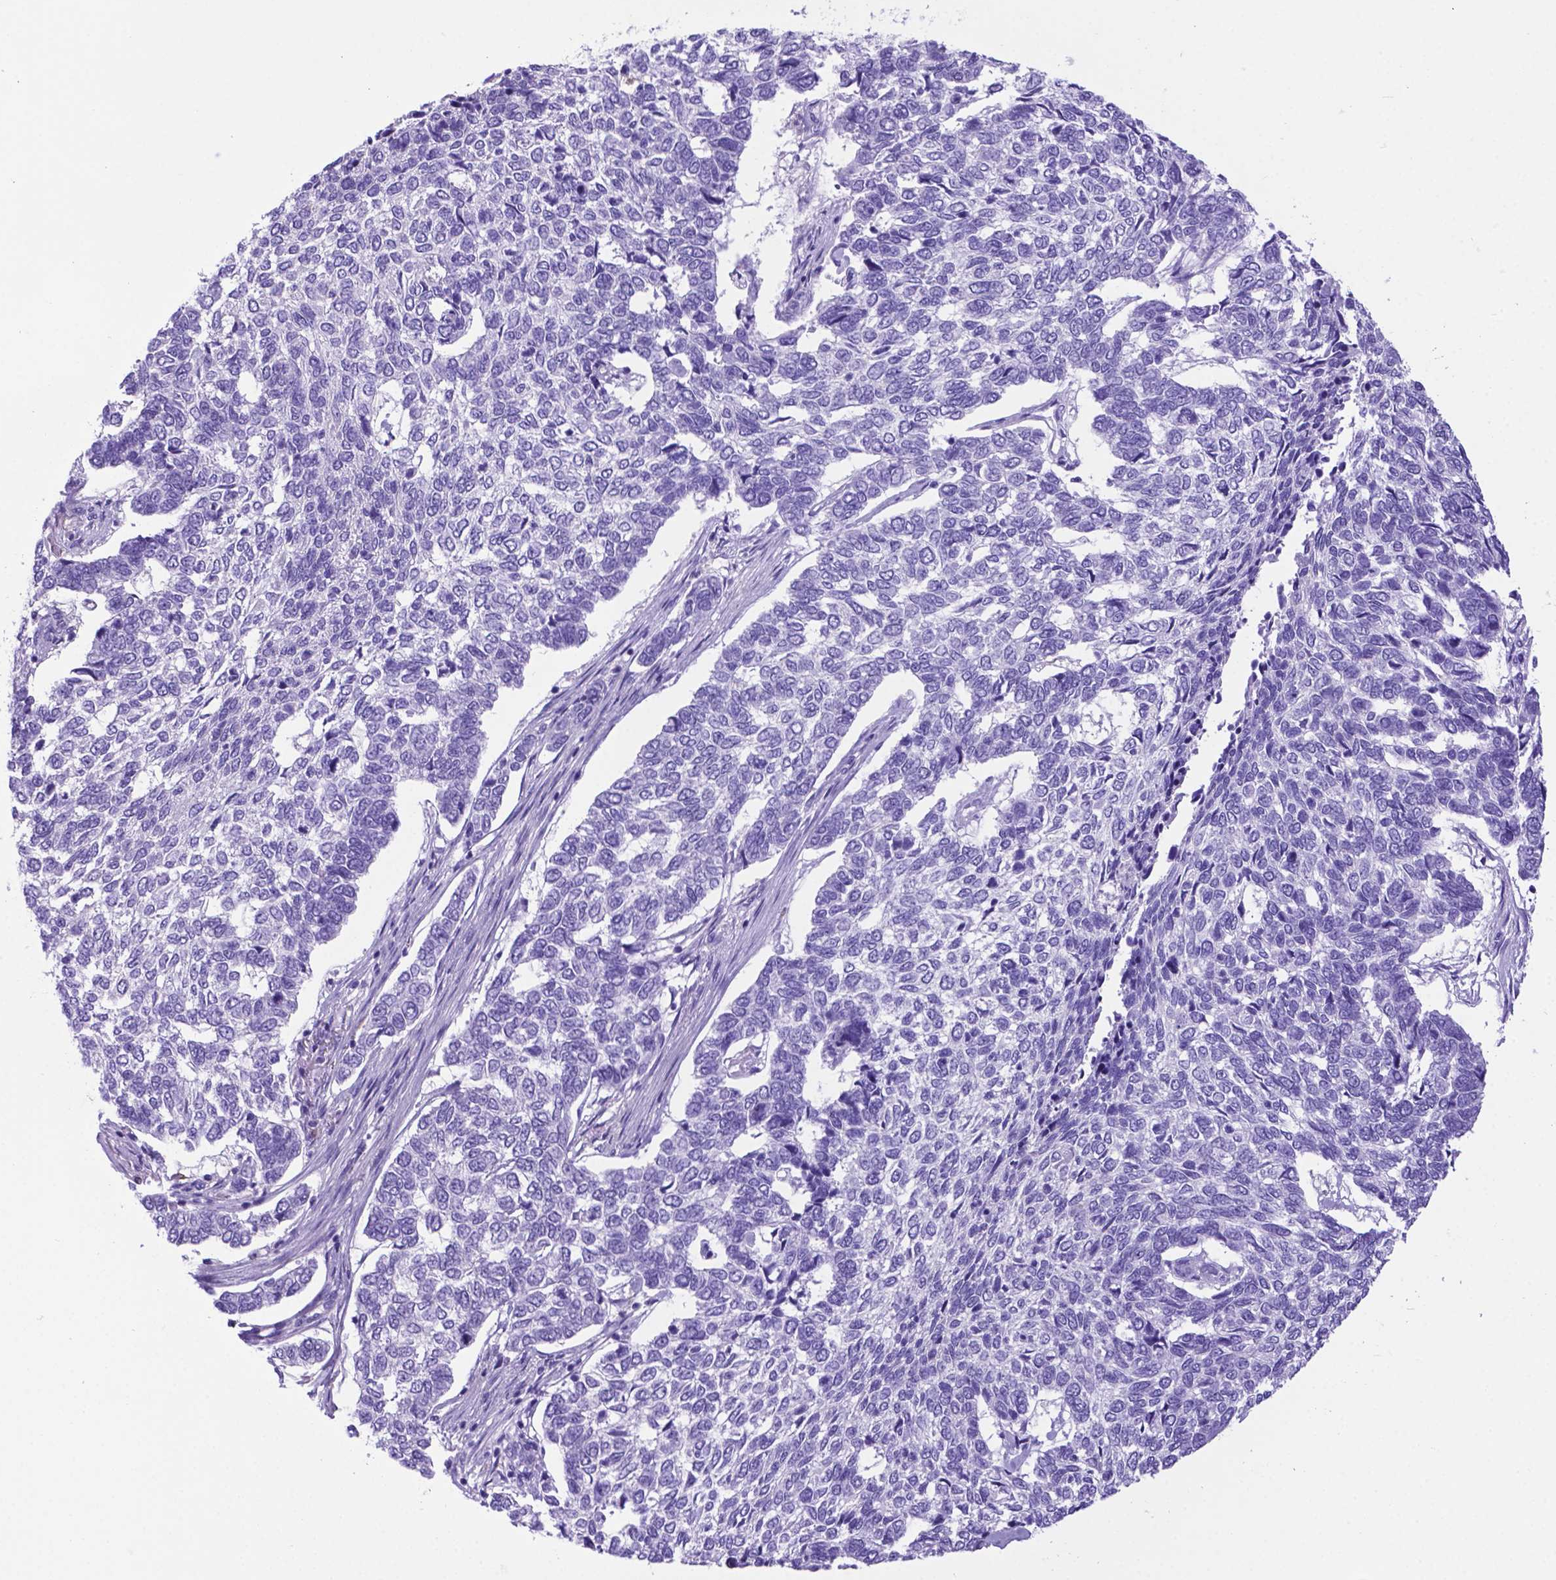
{"staining": {"intensity": "negative", "quantity": "none", "location": "none"}, "tissue": "skin cancer", "cell_type": "Tumor cells", "image_type": "cancer", "snomed": [{"axis": "morphology", "description": "Basal cell carcinoma"}, {"axis": "topography", "description": "Skin"}], "caption": "High magnification brightfield microscopy of skin basal cell carcinoma stained with DAB (brown) and counterstained with hematoxylin (blue): tumor cells show no significant staining.", "gene": "LZTR1", "patient": {"sex": "female", "age": 65}}